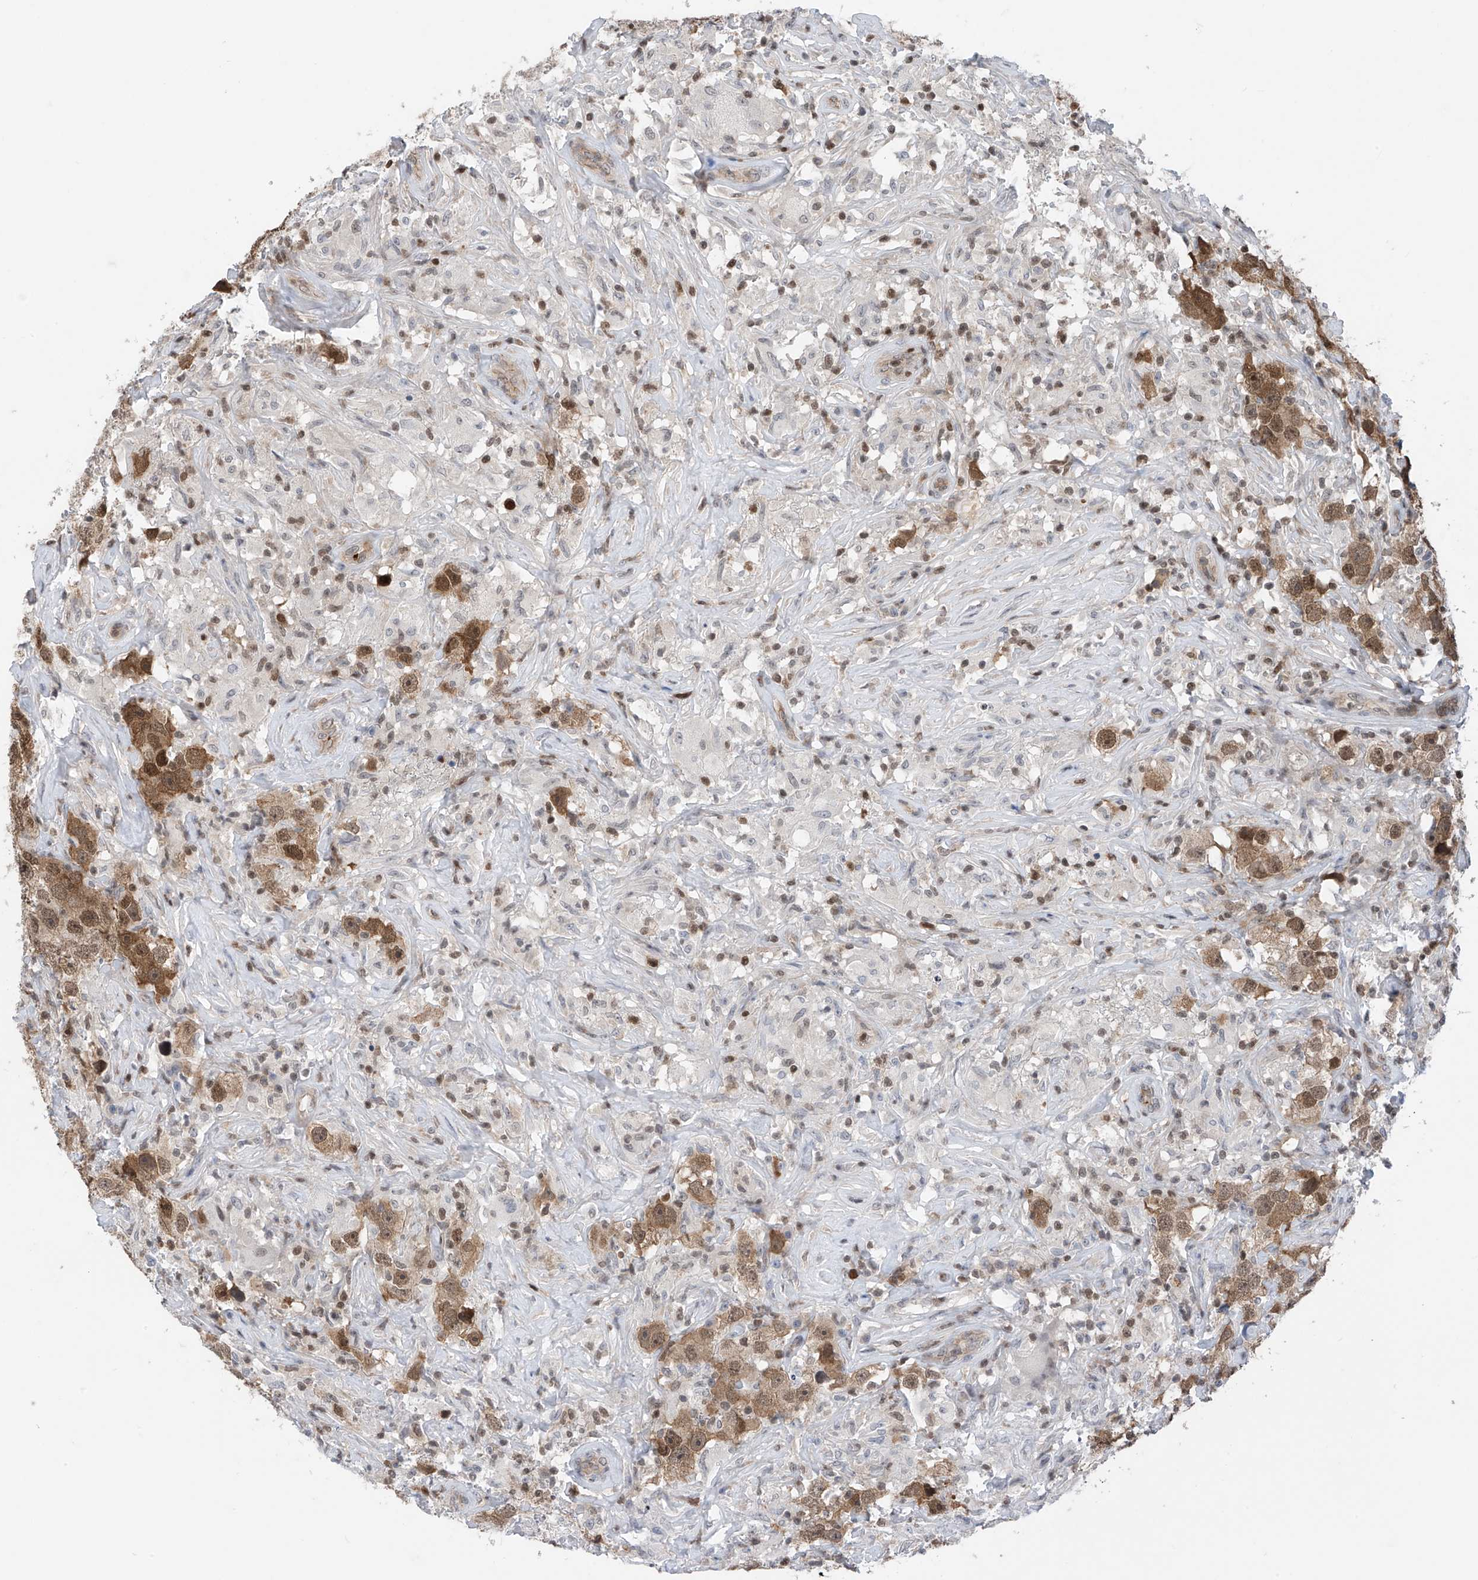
{"staining": {"intensity": "strong", "quantity": "25%-75%", "location": "cytoplasmic/membranous,nuclear"}, "tissue": "testis cancer", "cell_type": "Tumor cells", "image_type": "cancer", "snomed": [{"axis": "morphology", "description": "Seminoma, NOS"}, {"axis": "topography", "description": "Testis"}], "caption": "Tumor cells display high levels of strong cytoplasmic/membranous and nuclear positivity in approximately 25%-75% of cells in human testis cancer.", "gene": "DNAJC9", "patient": {"sex": "male", "age": 49}}